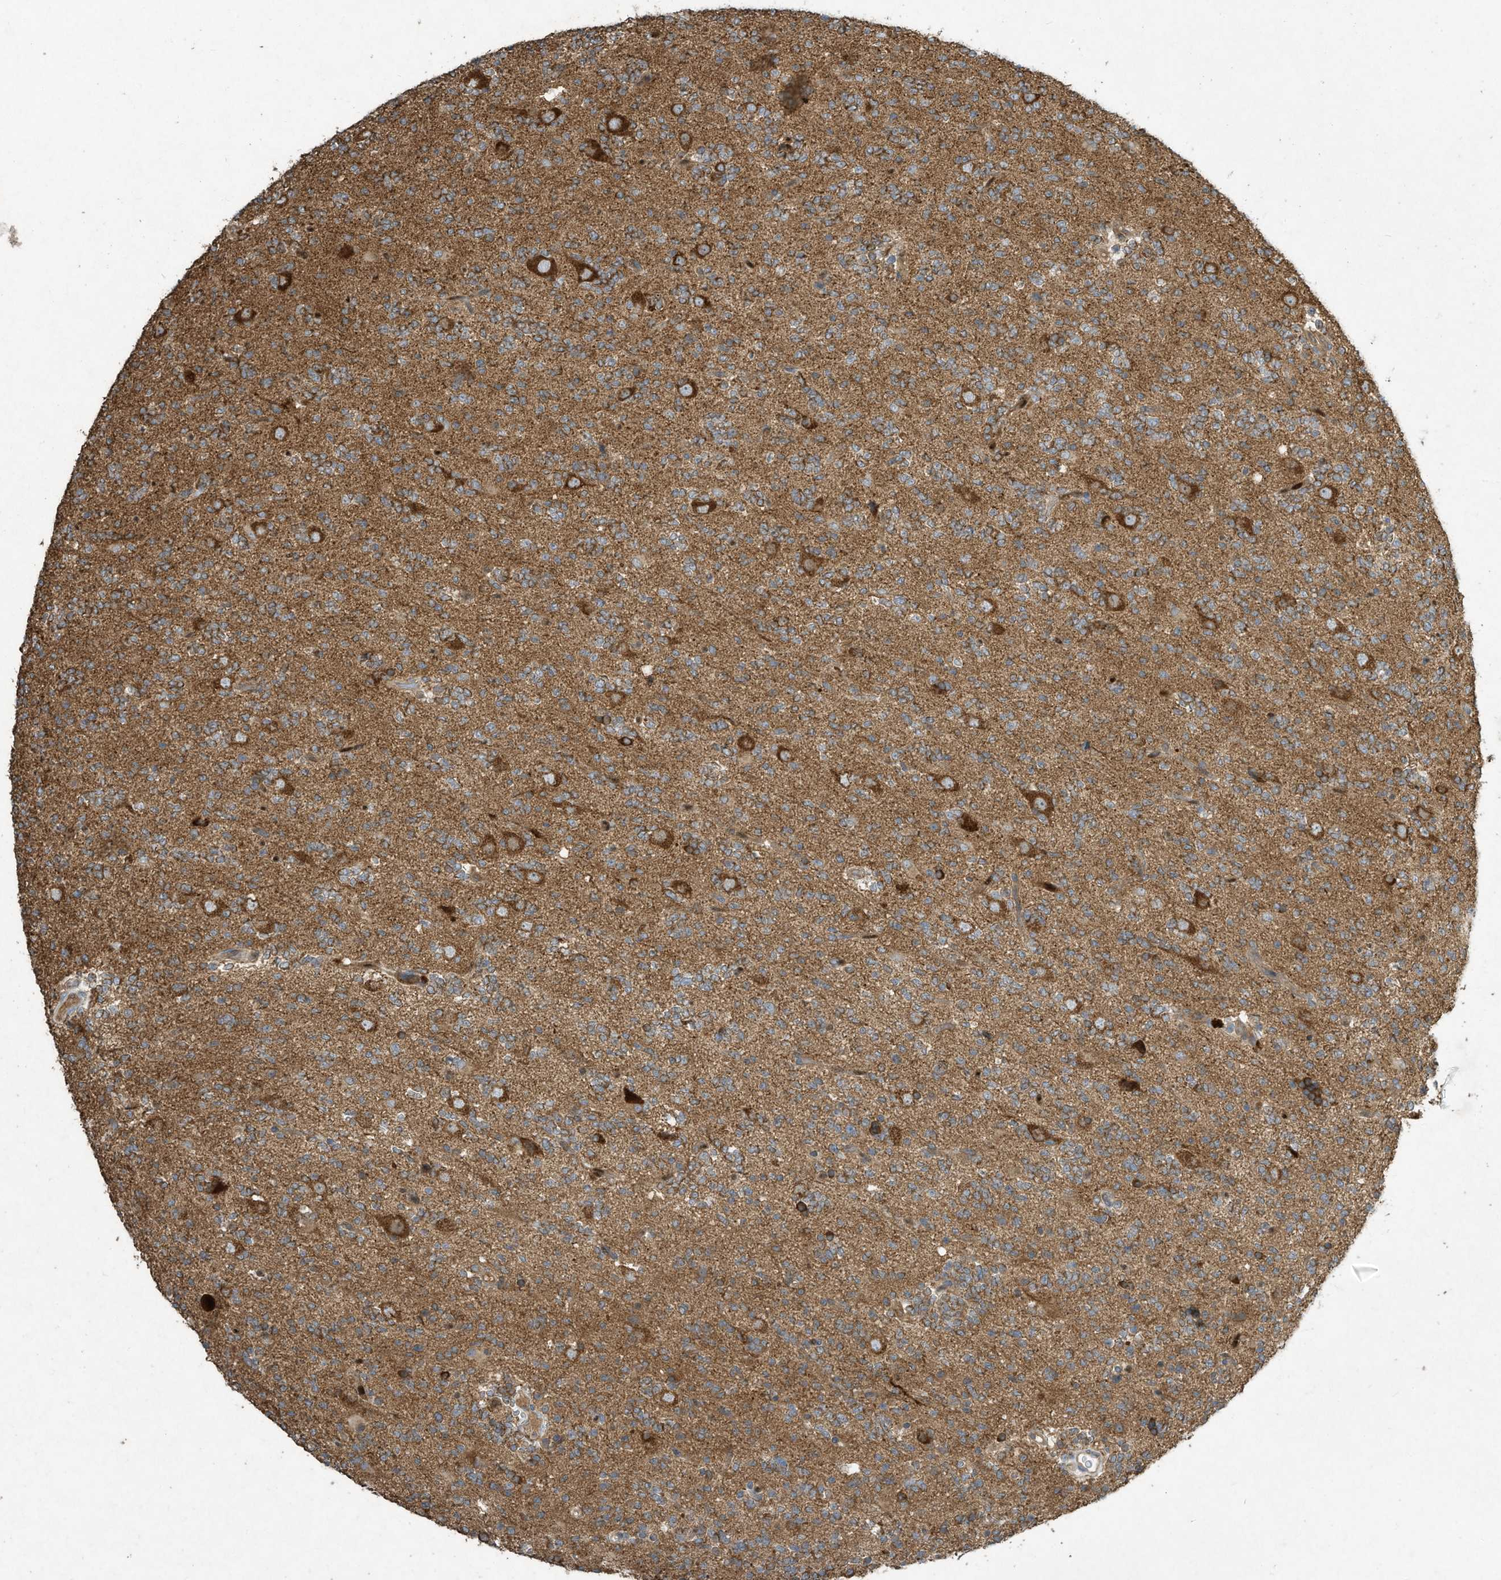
{"staining": {"intensity": "weak", "quantity": "<25%", "location": "cytoplasmic/membranous"}, "tissue": "glioma", "cell_type": "Tumor cells", "image_type": "cancer", "snomed": [{"axis": "morphology", "description": "Glioma, malignant, High grade"}, {"axis": "topography", "description": "Brain"}], "caption": "The IHC micrograph has no significant staining in tumor cells of glioma tissue.", "gene": "SYNJ2", "patient": {"sex": "female", "age": 62}}